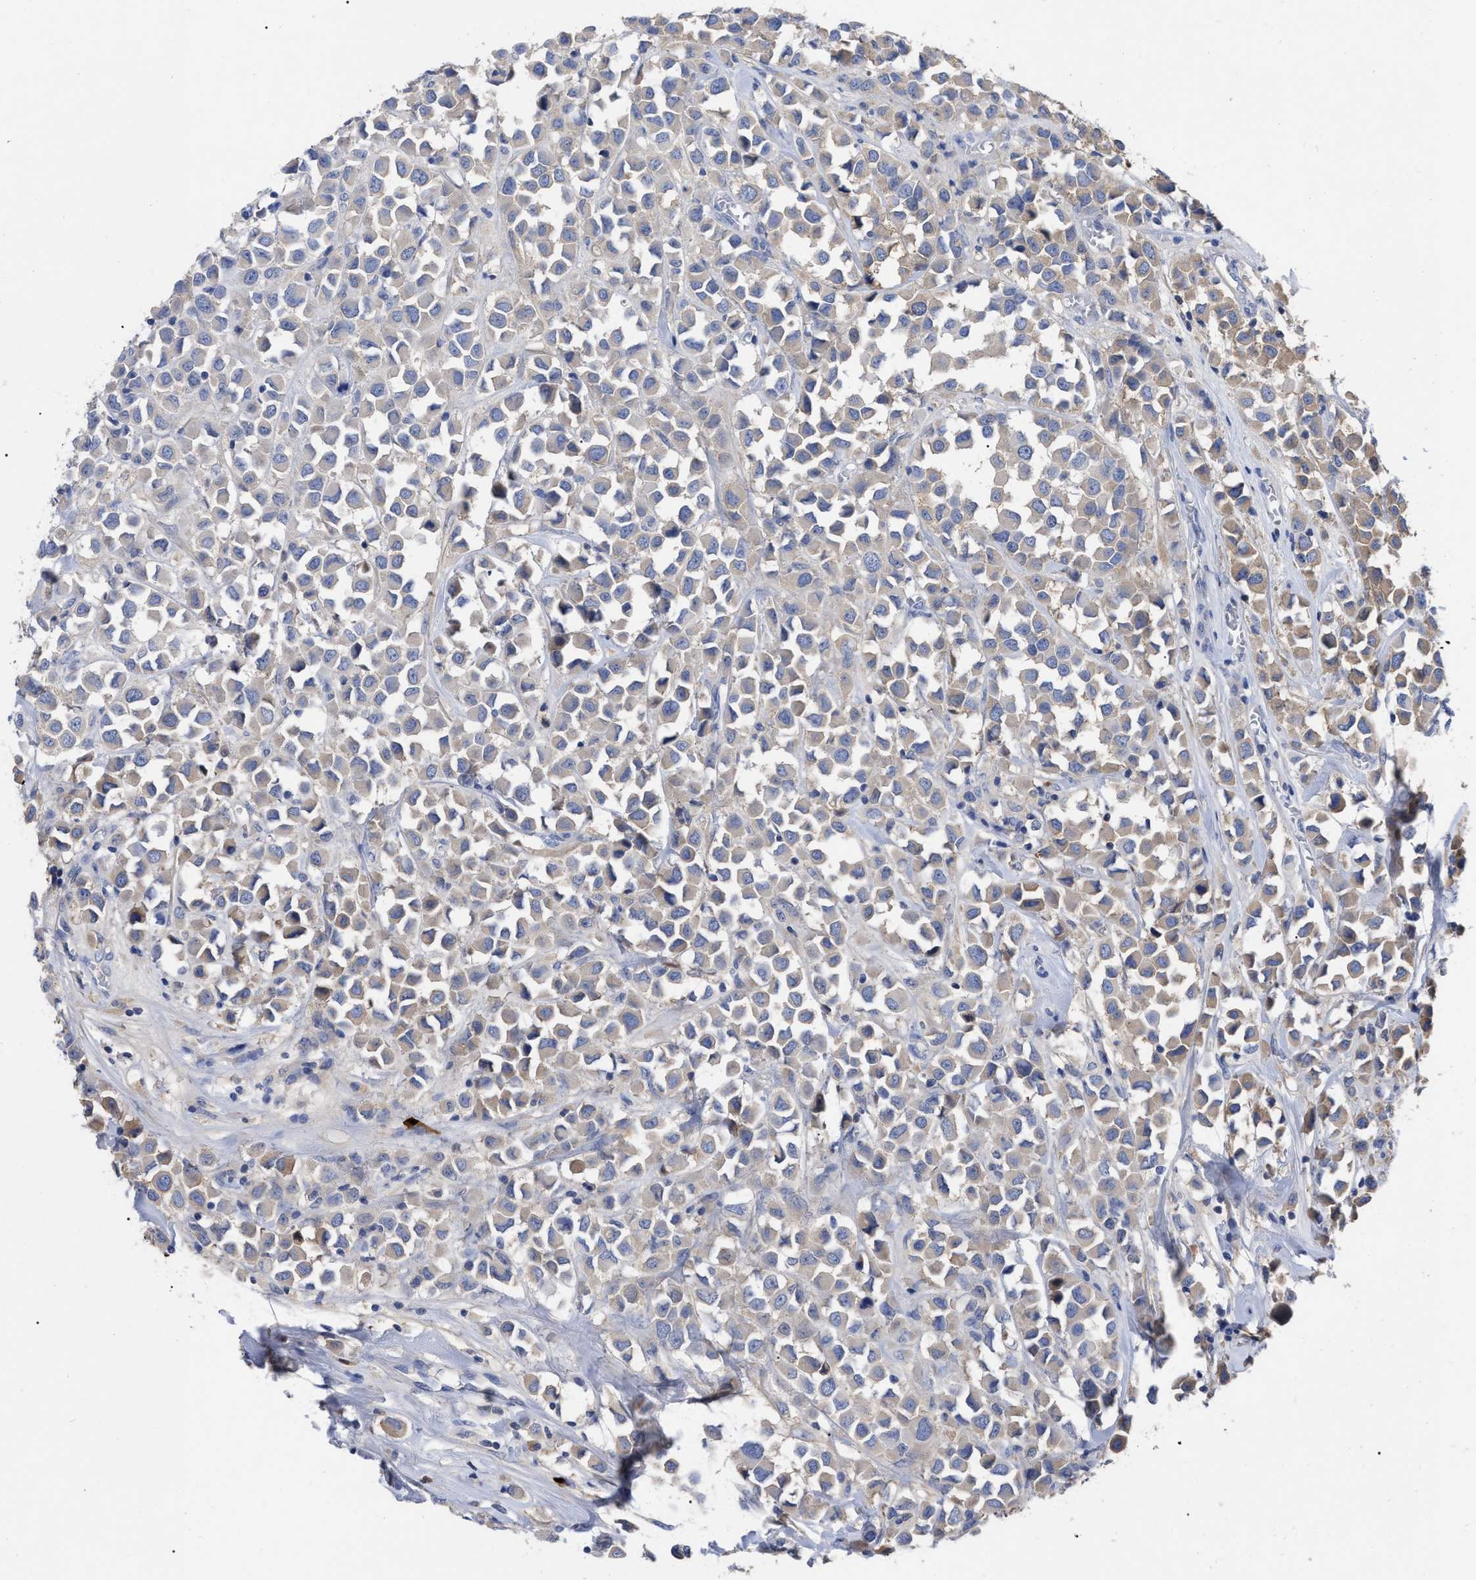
{"staining": {"intensity": "weak", "quantity": "<25%", "location": "cytoplasmic/membranous"}, "tissue": "breast cancer", "cell_type": "Tumor cells", "image_type": "cancer", "snomed": [{"axis": "morphology", "description": "Duct carcinoma"}, {"axis": "topography", "description": "Breast"}], "caption": "High power microscopy micrograph of an immunohistochemistry (IHC) micrograph of breast cancer (intraductal carcinoma), revealing no significant positivity in tumor cells.", "gene": "IGHV5-51", "patient": {"sex": "female", "age": 61}}